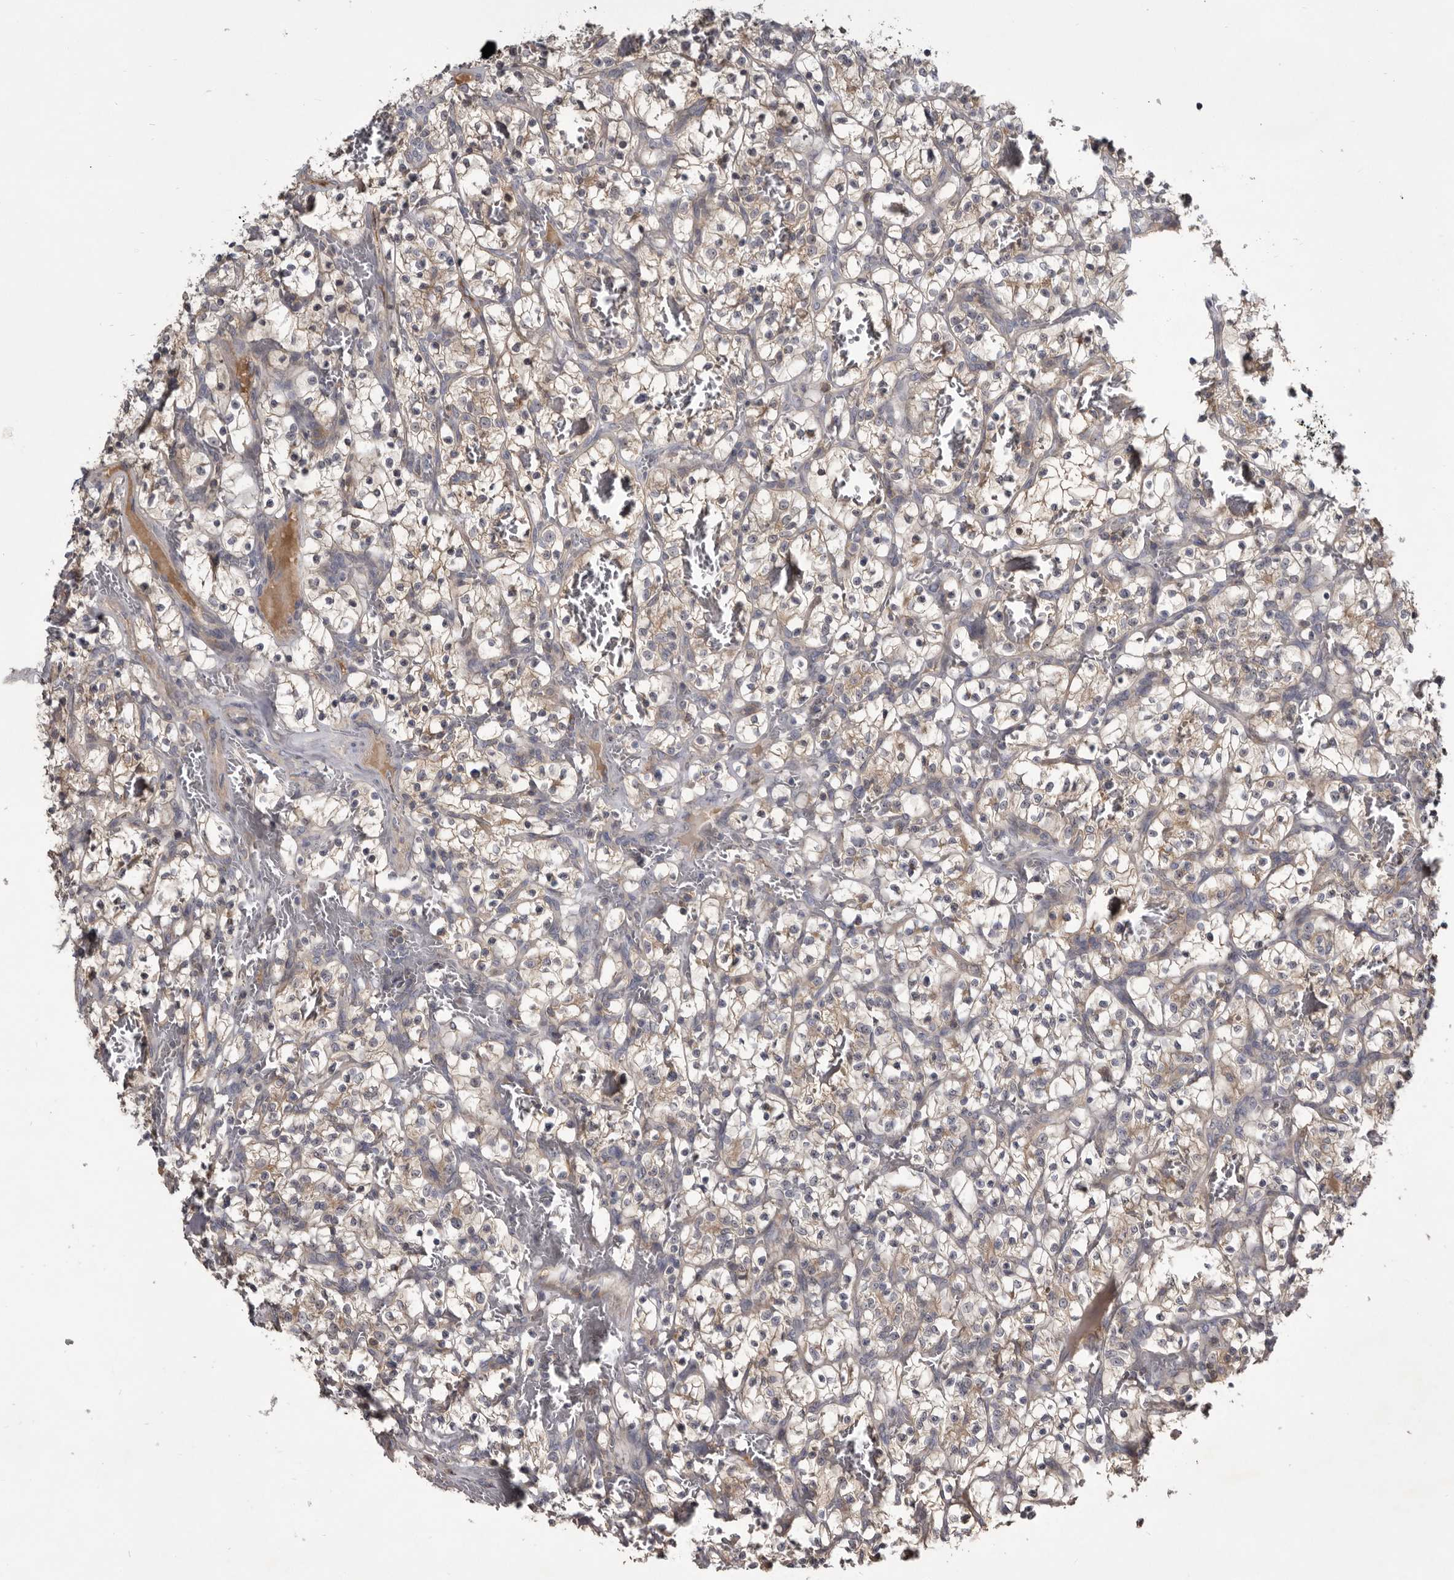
{"staining": {"intensity": "weak", "quantity": ">75%", "location": "cytoplasmic/membranous"}, "tissue": "renal cancer", "cell_type": "Tumor cells", "image_type": "cancer", "snomed": [{"axis": "morphology", "description": "Adenocarcinoma, NOS"}, {"axis": "topography", "description": "Kidney"}], "caption": "High-magnification brightfield microscopy of renal cancer (adenocarcinoma) stained with DAB (brown) and counterstained with hematoxylin (blue). tumor cells exhibit weak cytoplasmic/membranous staining is present in about>75% of cells.", "gene": "TTC39A", "patient": {"sex": "female", "age": 57}}